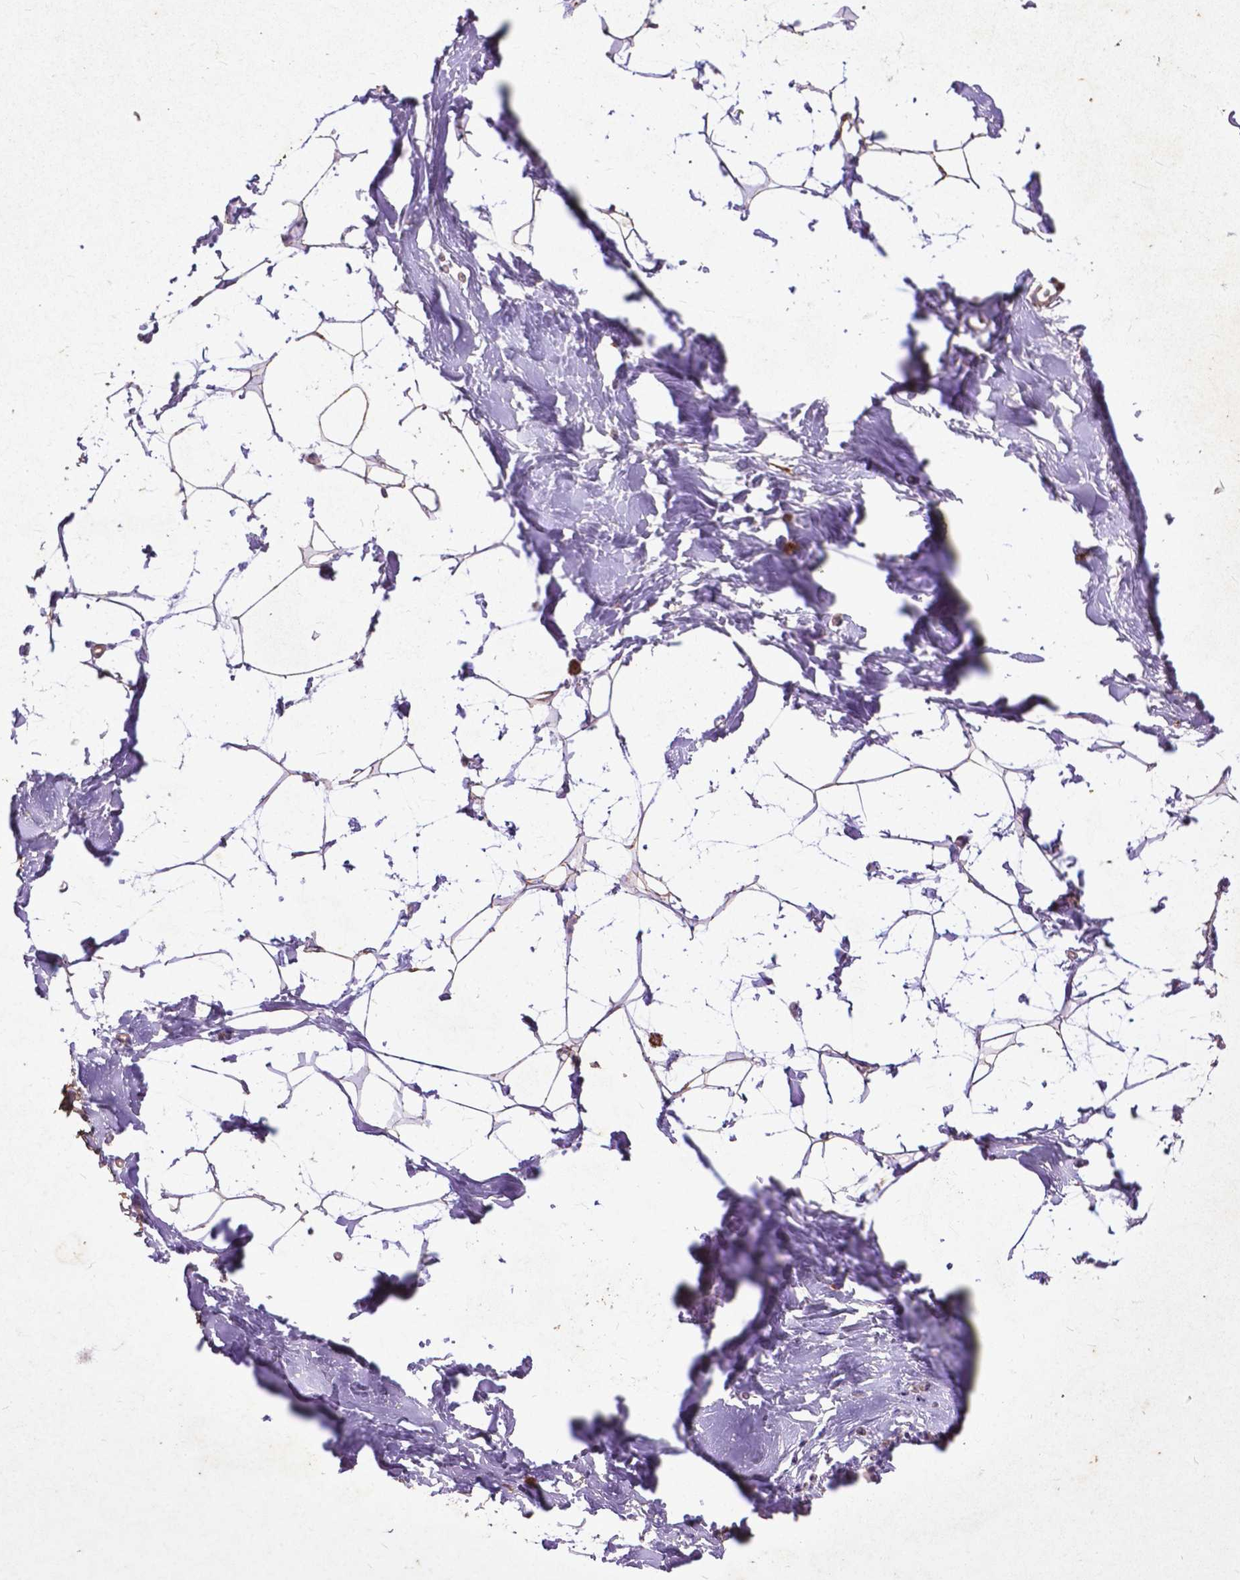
{"staining": {"intensity": "weak", "quantity": "25%-75%", "location": "cytoplasmic/membranous"}, "tissue": "breast", "cell_type": "Adipocytes", "image_type": "normal", "snomed": [{"axis": "morphology", "description": "Normal tissue, NOS"}, {"axis": "topography", "description": "Breast"}], "caption": "Immunohistochemical staining of unremarkable human breast demonstrates low levels of weak cytoplasmic/membranous staining in approximately 25%-75% of adipocytes. (Brightfield microscopy of DAB IHC at high magnification).", "gene": "THEGL", "patient": {"sex": "female", "age": 32}}